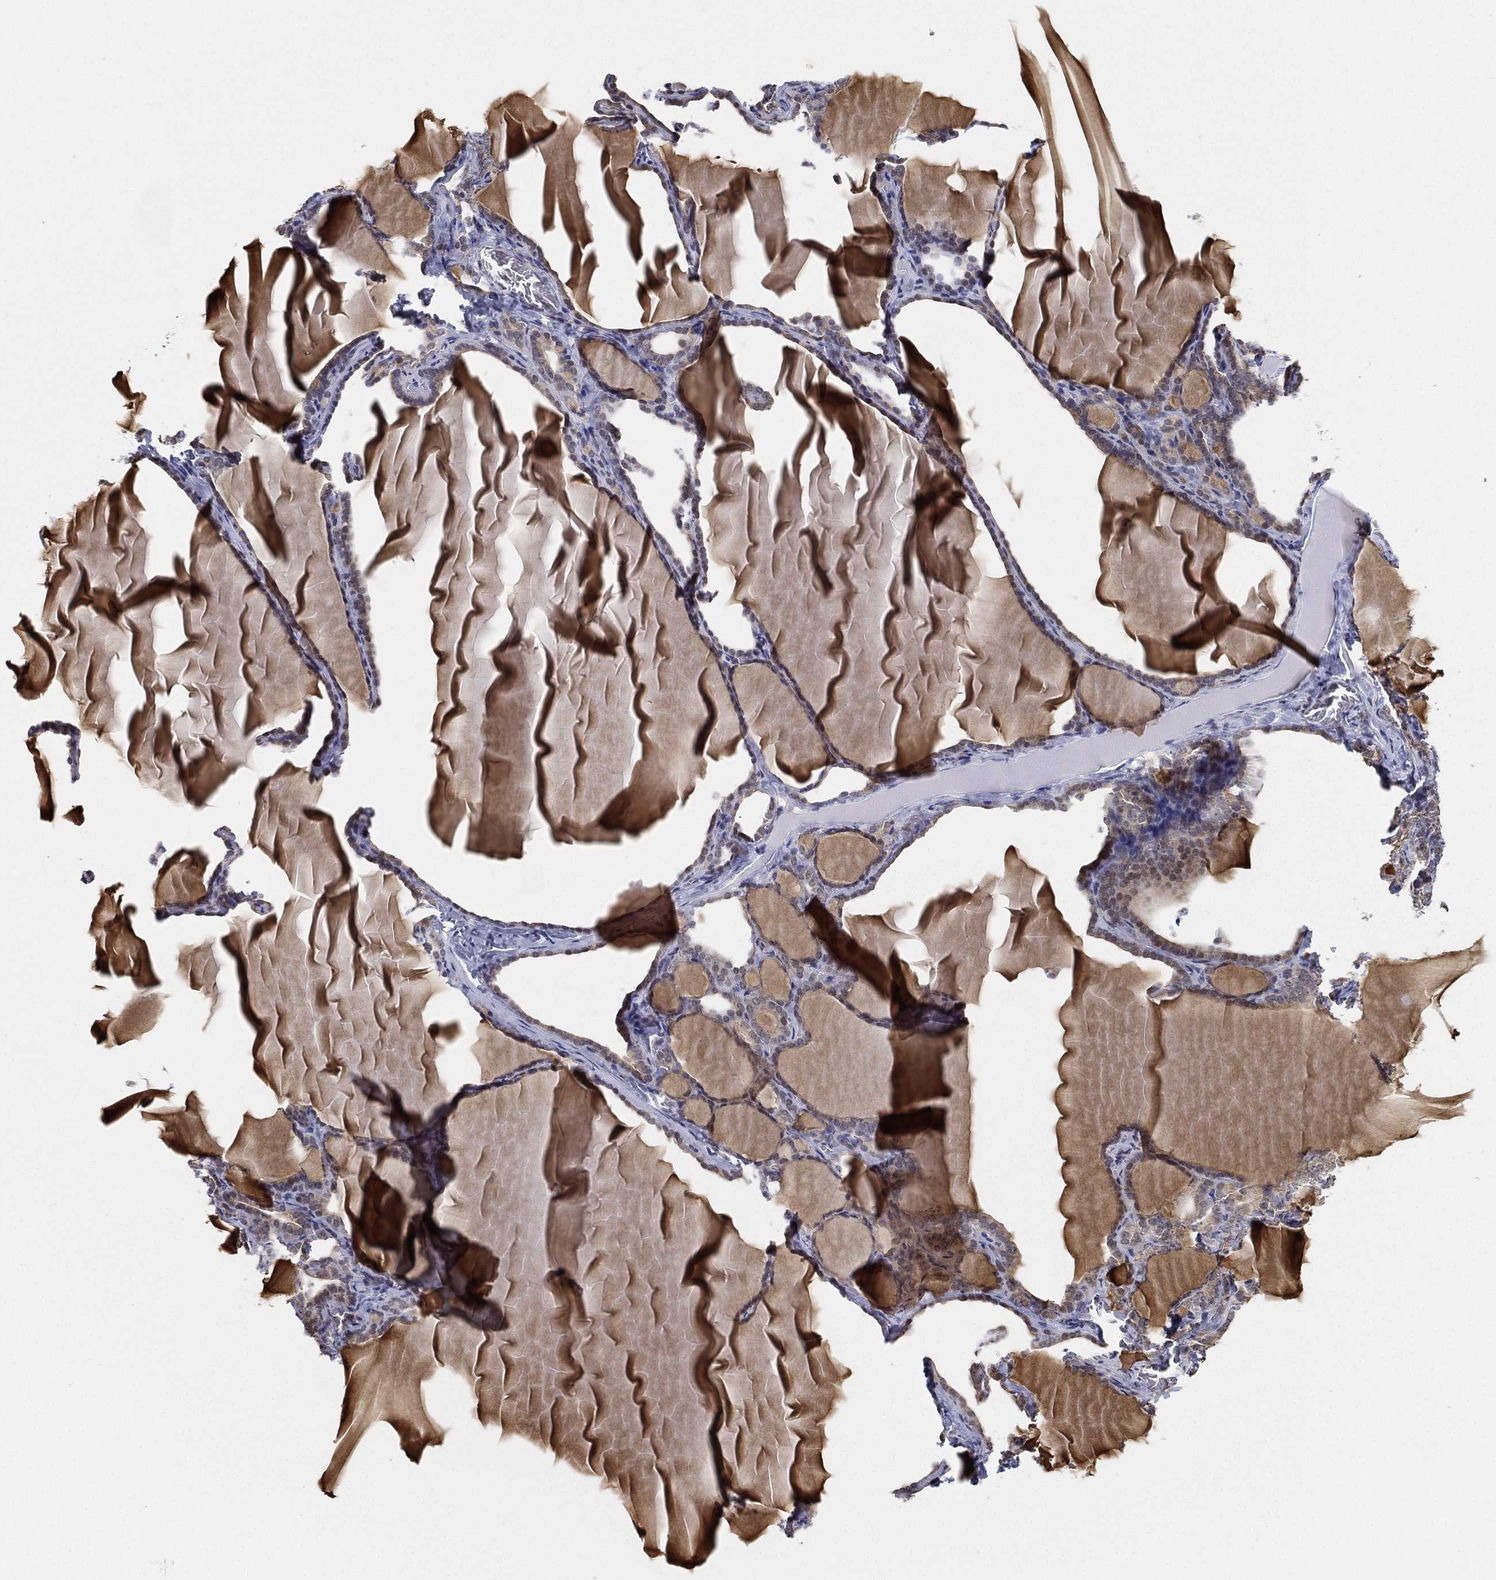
{"staining": {"intensity": "moderate", "quantity": "<25%", "location": "nuclear"}, "tissue": "thyroid gland", "cell_type": "Glandular cells", "image_type": "normal", "snomed": [{"axis": "morphology", "description": "Normal tissue, NOS"}, {"axis": "morphology", "description": "Hyperplasia, NOS"}, {"axis": "topography", "description": "Thyroid gland"}], "caption": "Protein staining of unremarkable thyroid gland exhibits moderate nuclear staining in about <25% of glandular cells. The staining was performed using DAB (3,3'-diaminobenzidine), with brown indicating positive protein expression. Nuclei are stained blue with hematoxylin.", "gene": "PPP1R16B", "patient": {"sex": "female", "age": 27}}